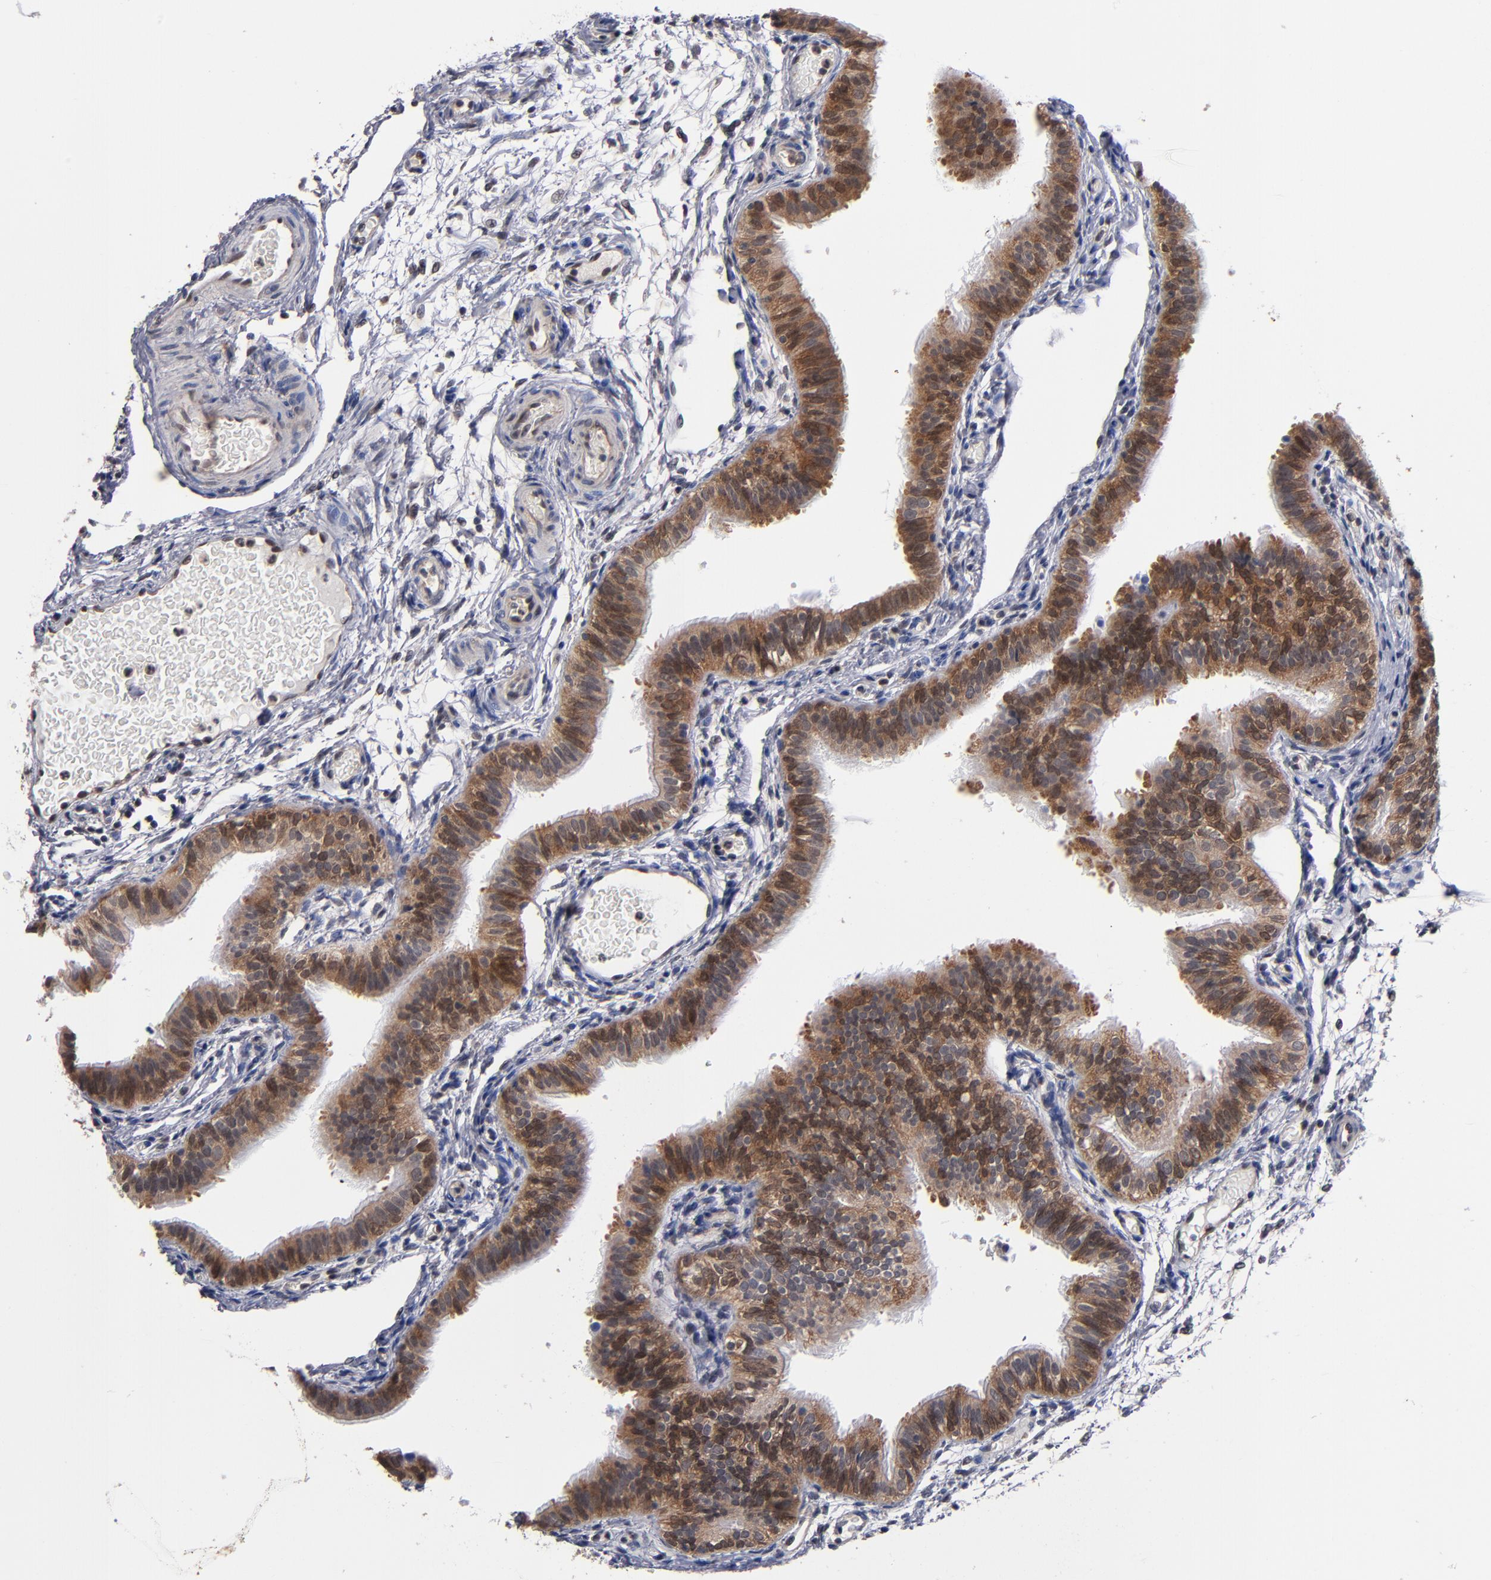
{"staining": {"intensity": "strong", "quantity": ">75%", "location": "cytoplasmic/membranous"}, "tissue": "fallopian tube", "cell_type": "Glandular cells", "image_type": "normal", "snomed": [{"axis": "morphology", "description": "Normal tissue, NOS"}, {"axis": "morphology", "description": "Dermoid, NOS"}, {"axis": "topography", "description": "Fallopian tube"}], "caption": "A micrograph showing strong cytoplasmic/membranous expression in approximately >75% of glandular cells in benign fallopian tube, as visualized by brown immunohistochemical staining.", "gene": "ALG13", "patient": {"sex": "female", "age": 33}}